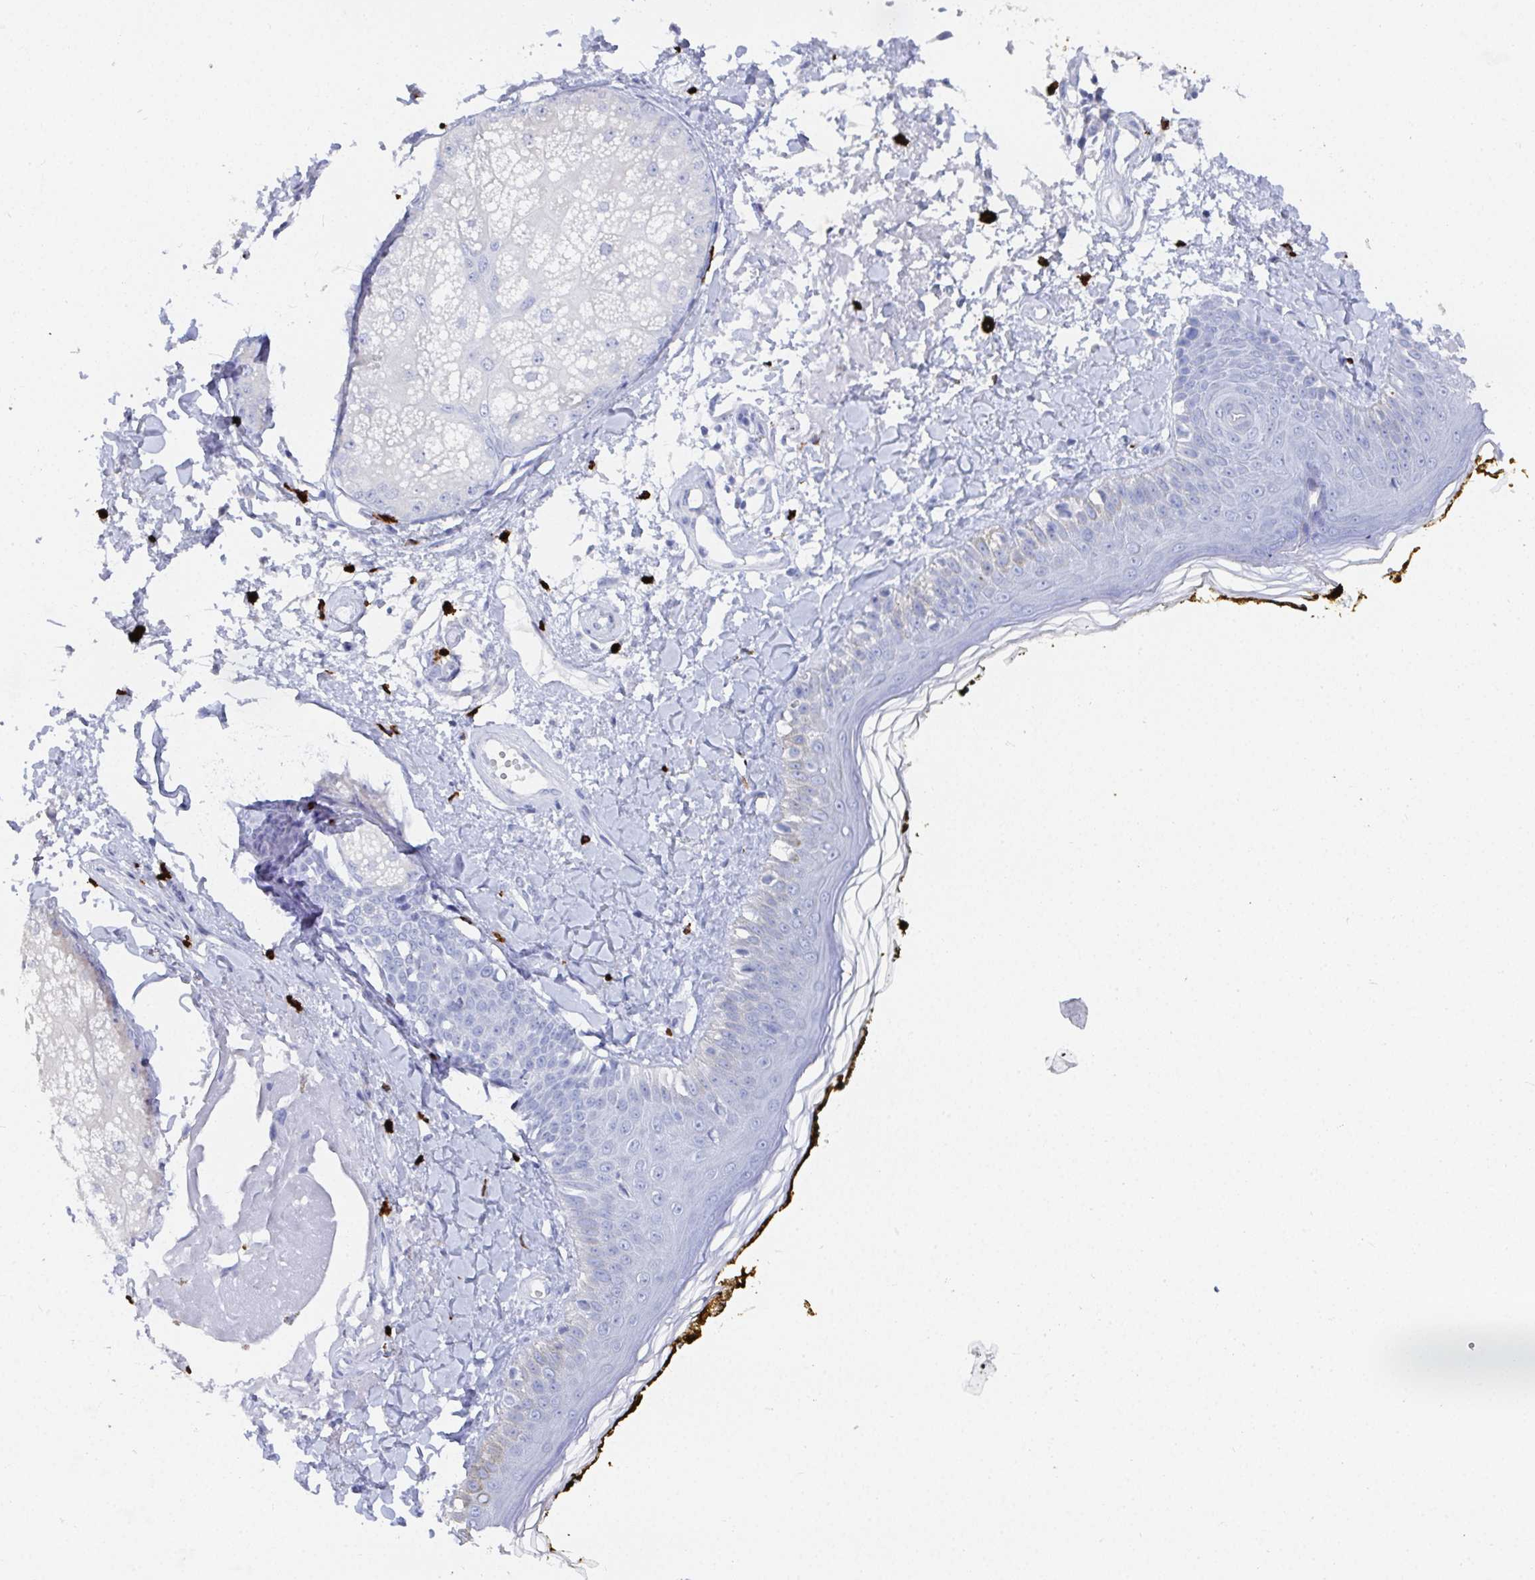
{"staining": {"intensity": "negative", "quantity": "none", "location": "none"}, "tissue": "skin", "cell_type": "Fibroblasts", "image_type": "normal", "snomed": [{"axis": "morphology", "description": "Normal tissue, NOS"}, {"axis": "topography", "description": "Skin"}], "caption": "A photomicrograph of human skin is negative for staining in fibroblasts. (Stains: DAB (3,3'-diaminobenzidine) immunohistochemistry (IHC) with hematoxylin counter stain, Microscopy: brightfield microscopy at high magnification).", "gene": "GRIA1", "patient": {"sex": "male", "age": 76}}